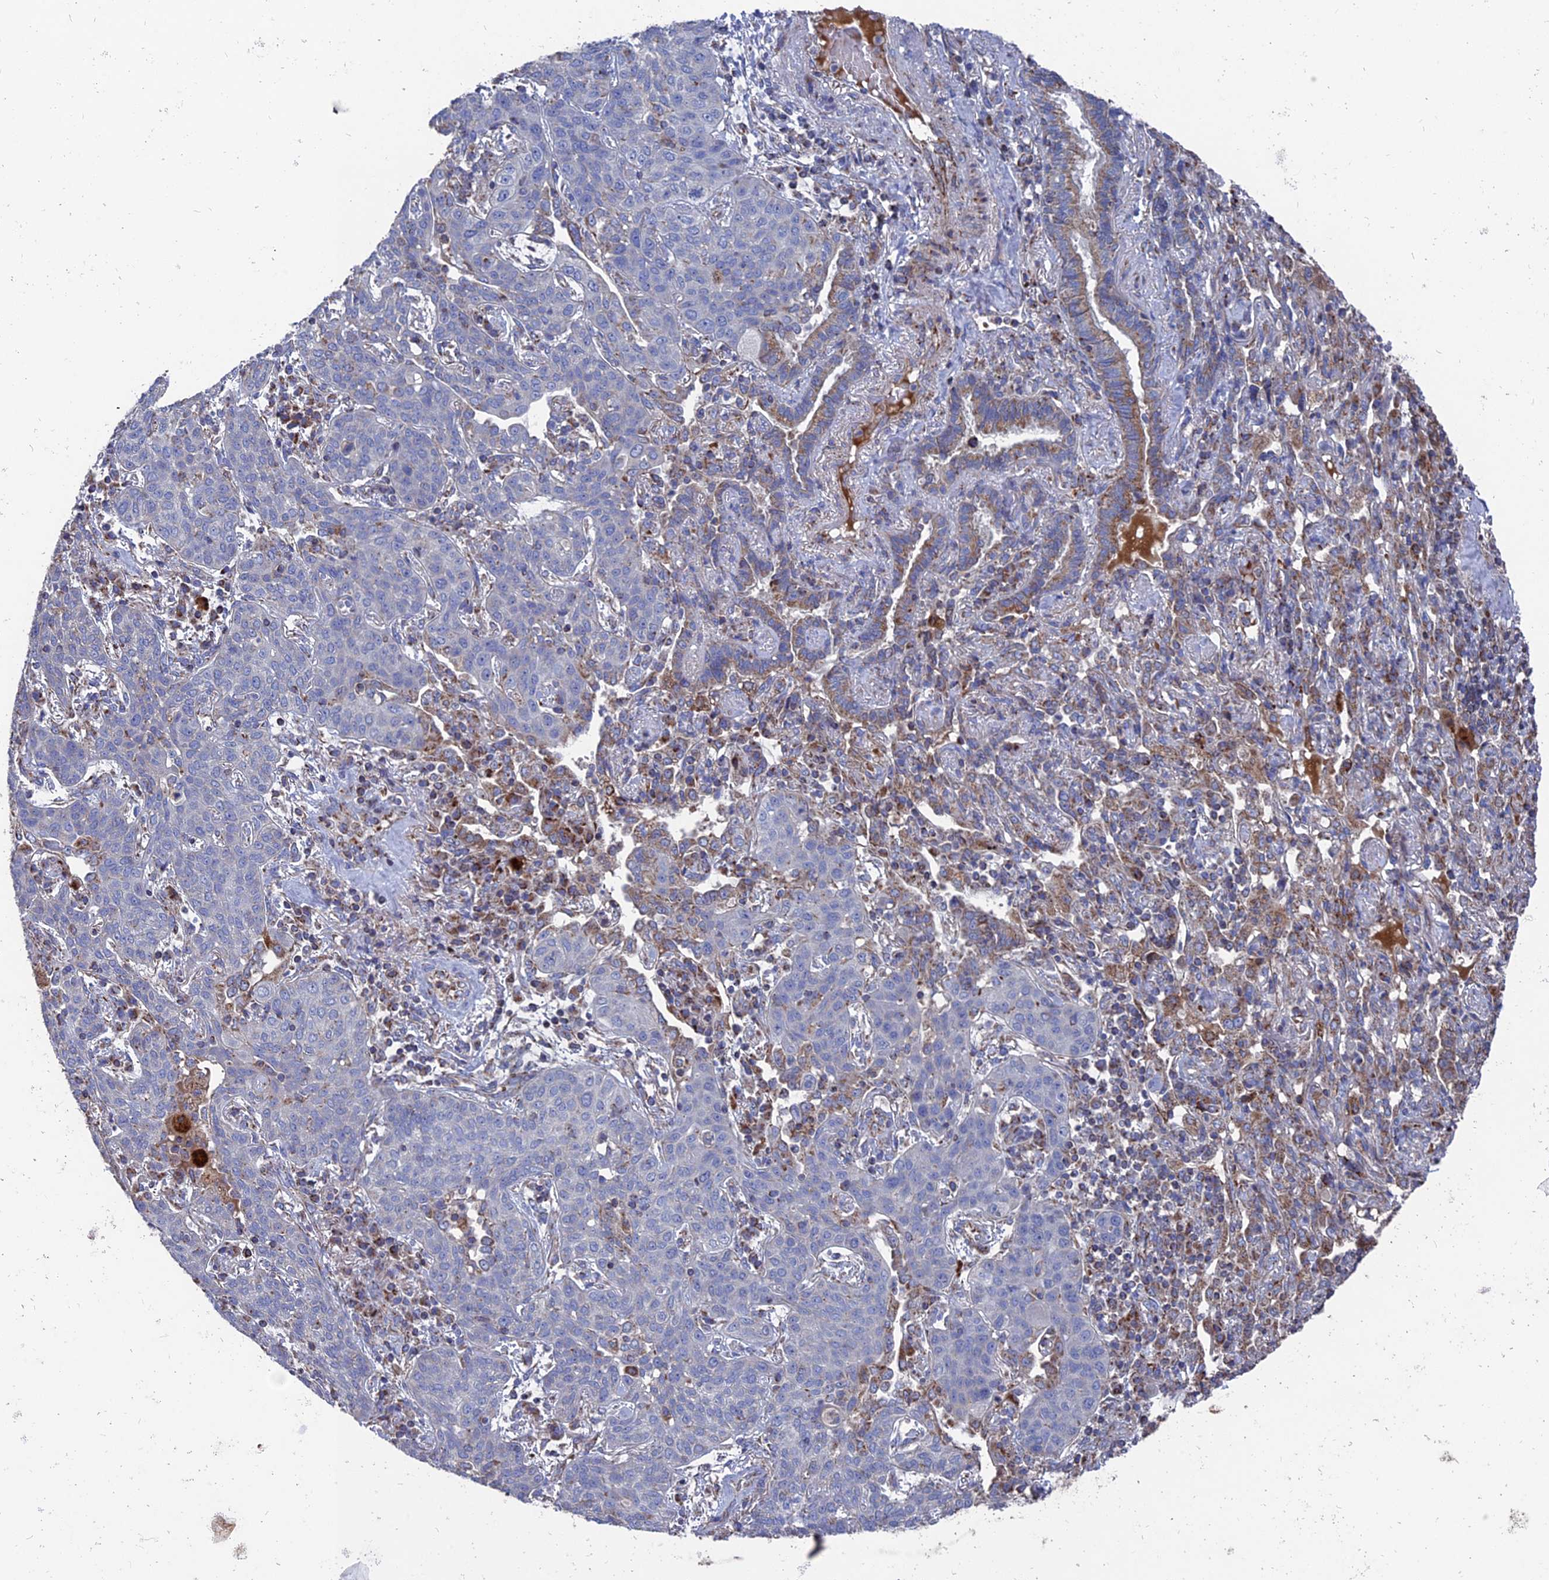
{"staining": {"intensity": "negative", "quantity": "none", "location": "none"}, "tissue": "lung cancer", "cell_type": "Tumor cells", "image_type": "cancer", "snomed": [{"axis": "morphology", "description": "Squamous cell carcinoma, NOS"}, {"axis": "topography", "description": "Lung"}], "caption": "Immunohistochemical staining of lung cancer (squamous cell carcinoma) exhibits no significant positivity in tumor cells. Nuclei are stained in blue.", "gene": "TGFA", "patient": {"sex": "female", "age": 70}}